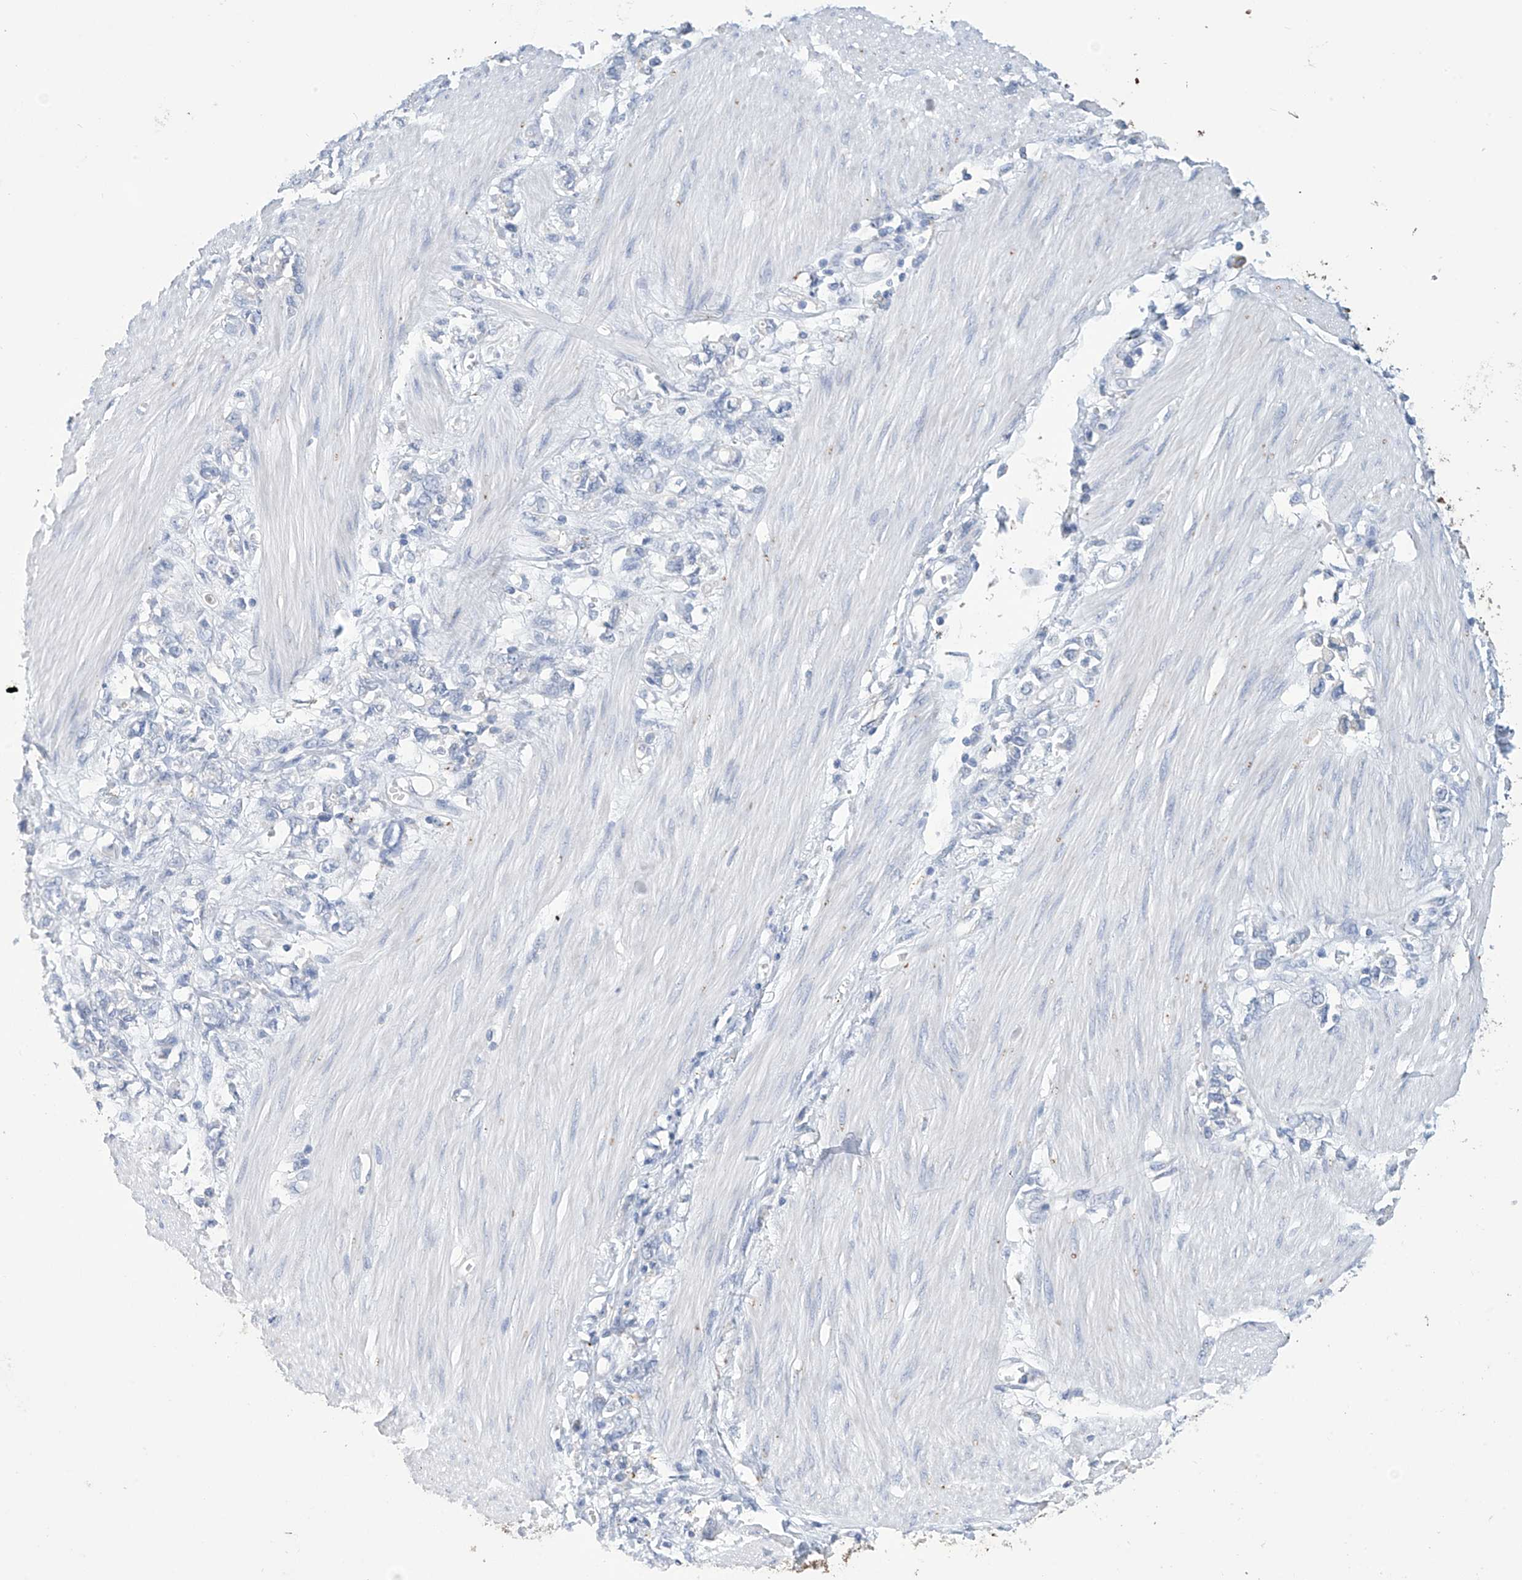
{"staining": {"intensity": "negative", "quantity": "none", "location": "none"}, "tissue": "stomach cancer", "cell_type": "Tumor cells", "image_type": "cancer", "snomed": [{"axis": "morphology", "description": "Adenocarcinoma, NOS"}, {"axis": "topography", "description": "Stomach"}], "caption": "There is no significant staining in tumor cells of stomach adenocarcinoma.", "gene": "OGT", "patient": {"sex": "female", "age": 76}}